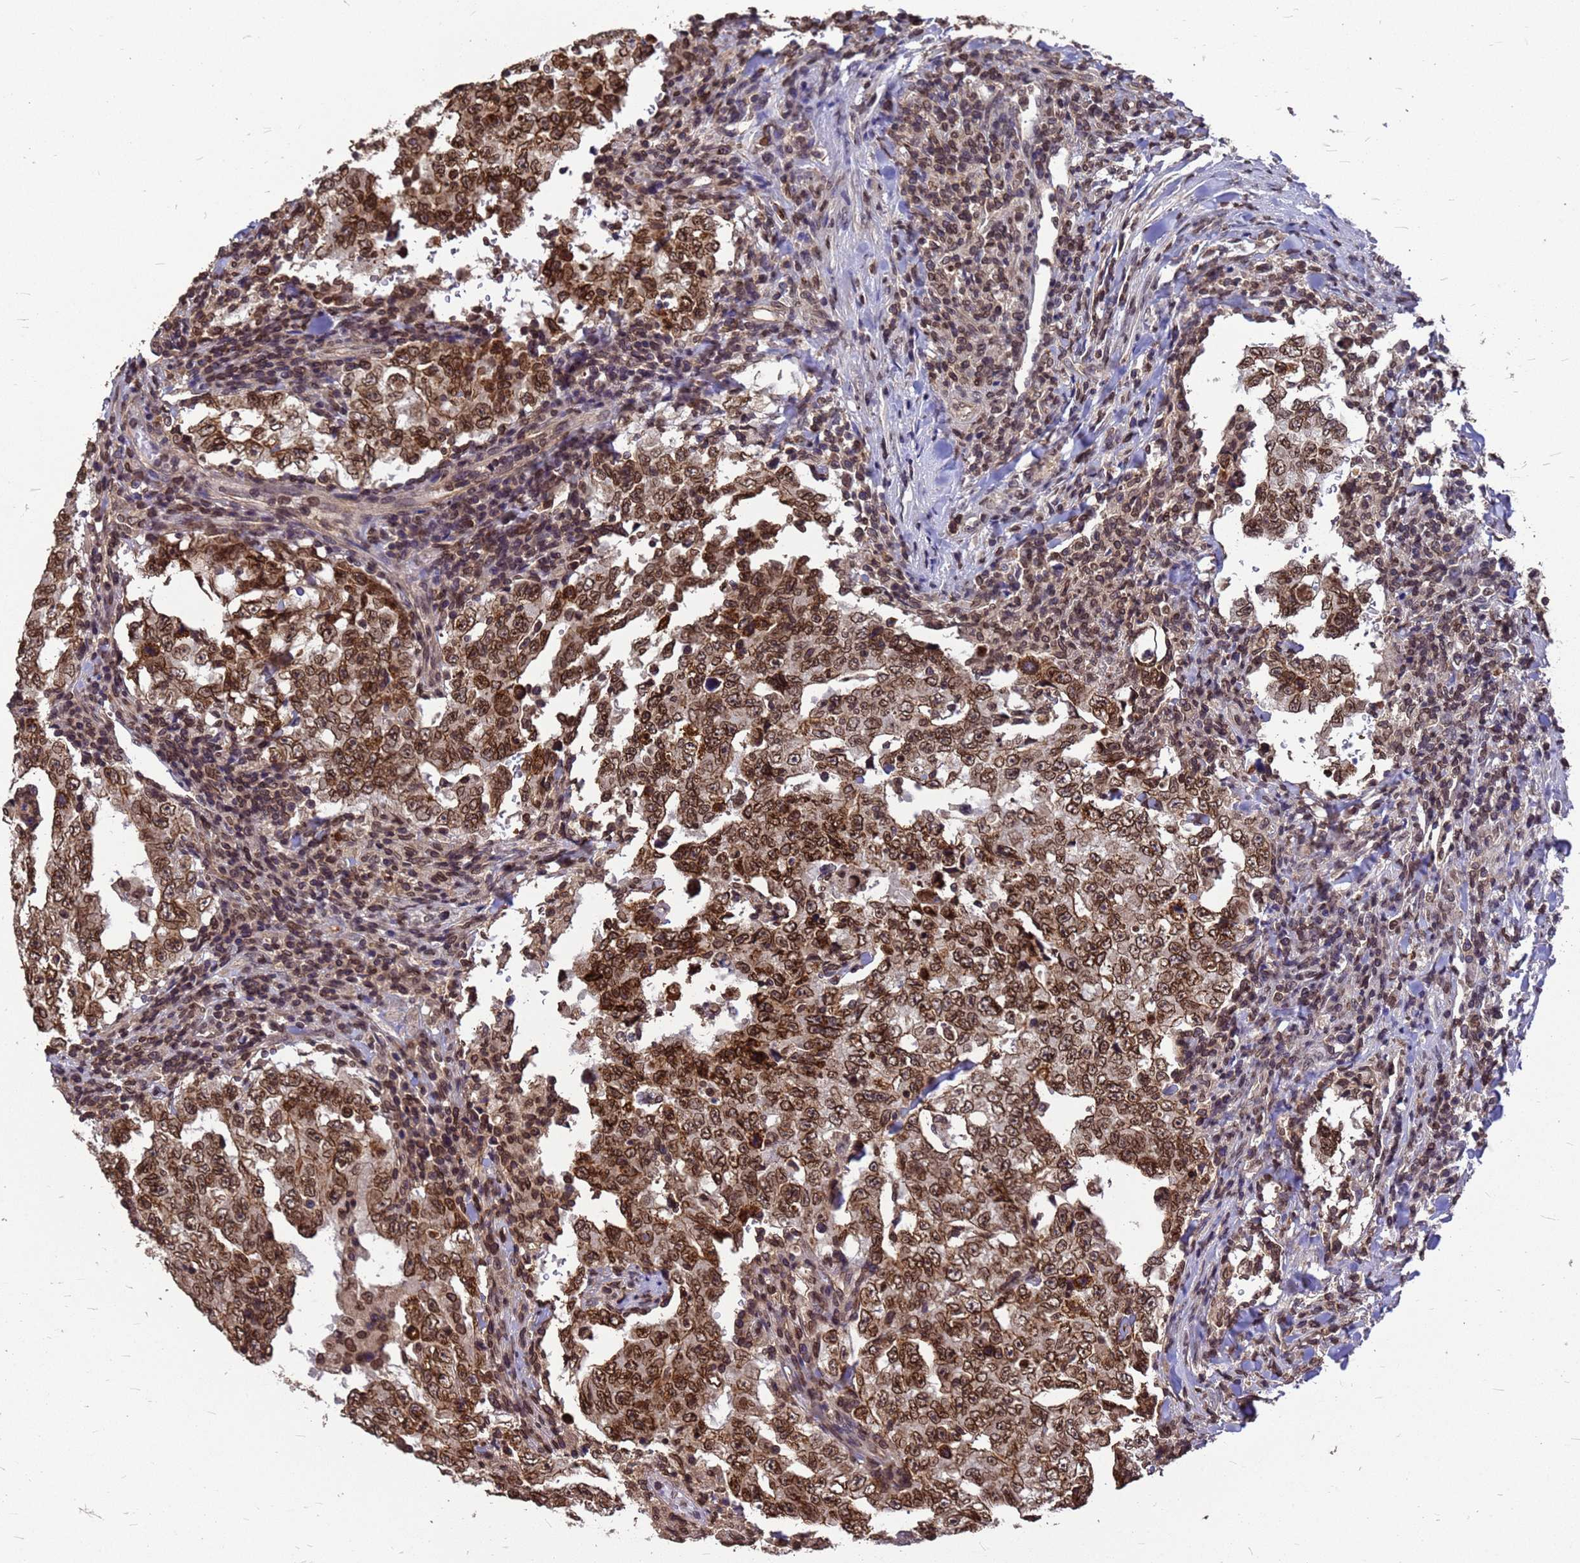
{"staining": {"intensity": "strong", "quantity": ">75%", "location": "cytoplasmic/membranous,nuclear"}, "tissue": "testis cancer", "cell_type": "Tumor cells", "image_type": "cancer", "snomed": [{"axis": "morphology", "description": "Carcinoma, Embryonal, NOS"}, {"axis": "topography", "description": "Testis"}], "caption": "Embryonal carcinoma (testis) stained for a protein reveals strong cytoplasmic/membranous and nuclear positivity in tumor cells.", "gene": "C1orf35", "patient": {"sex": "male", "age": 26}}